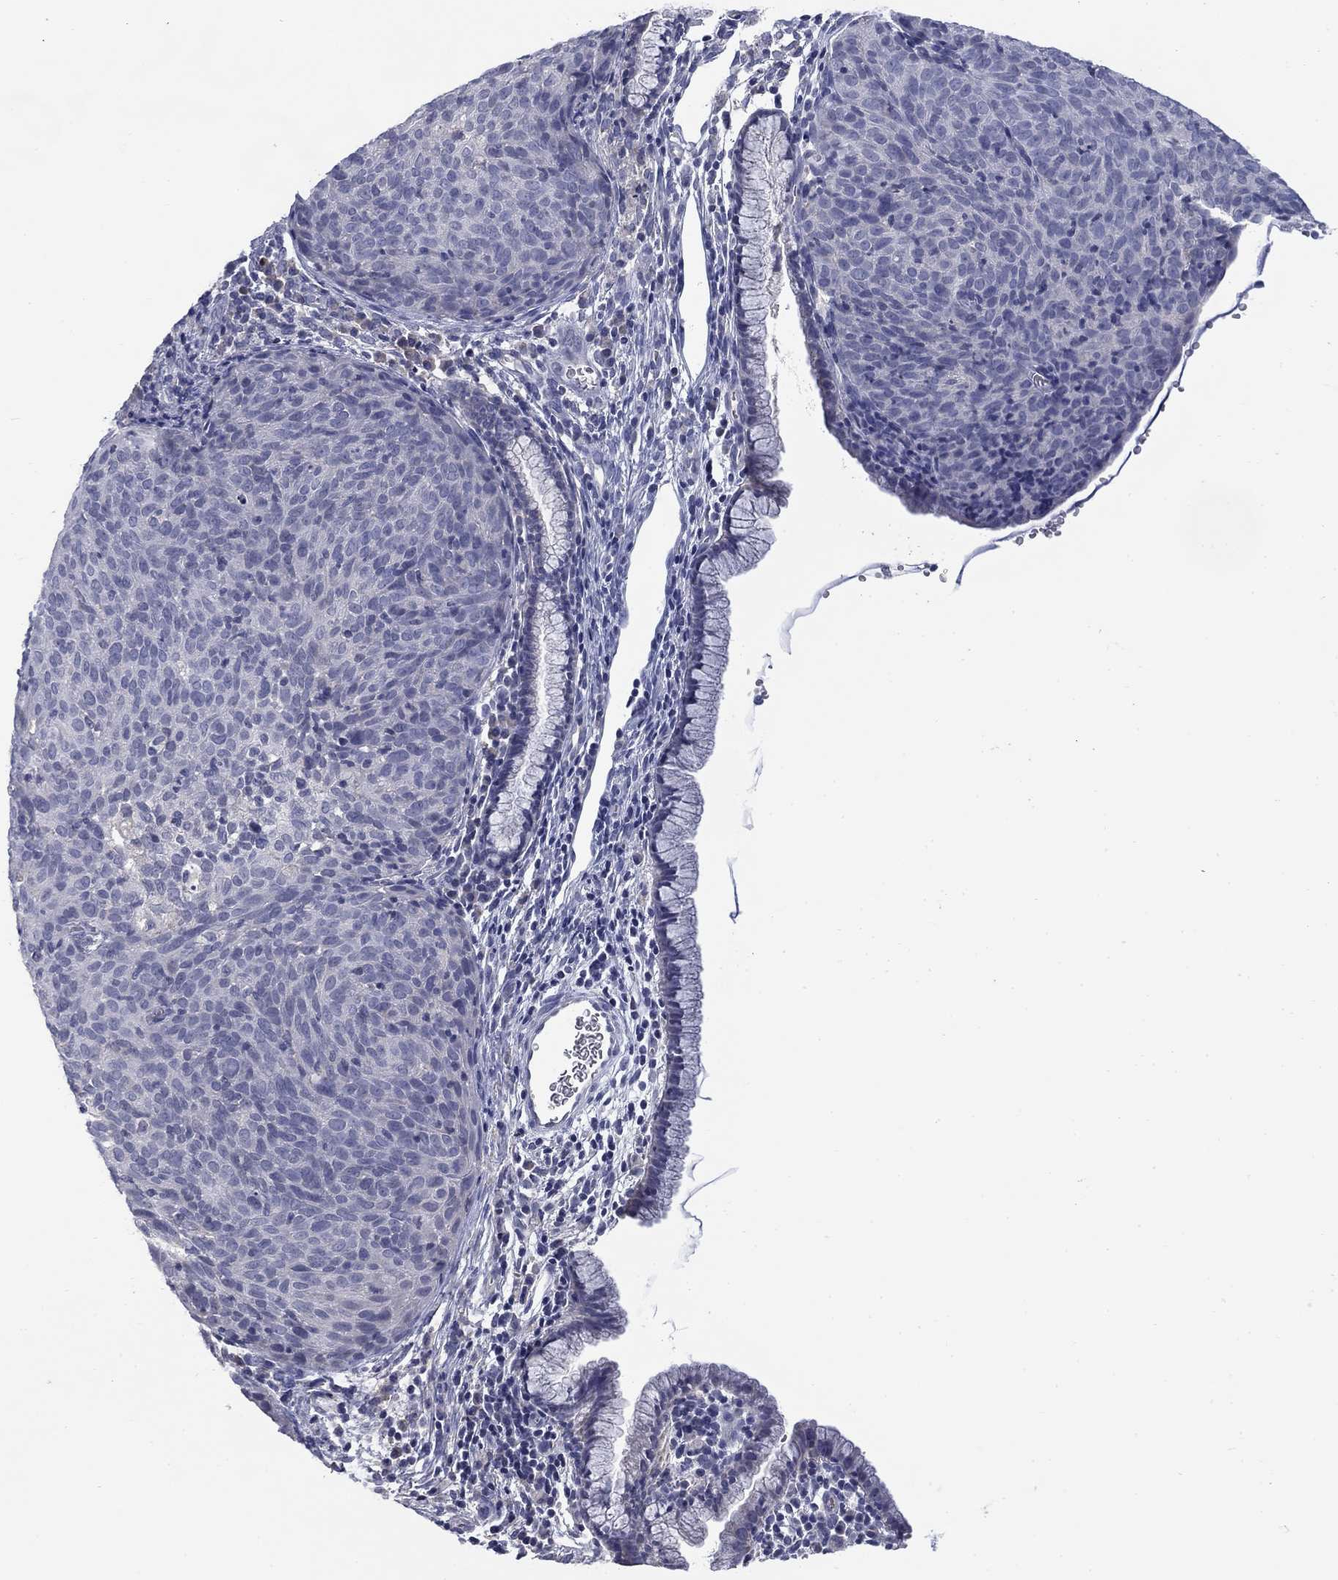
{"staining": {"intensity": "negative", "quantity": "none", "location": "none"}, "tissue": "cervical cancer", "cell_type": "Tumor cells", "image_type": "cancer", "snomed": [{"axis": "morphology", "description": "Squamous cell carcinoma, NOS"}, {"axis": "topography", "description": "Cervix"}], "caption": "This is an immunohistochemistry (IHC) photomicrograph of cervical cancer (squamous cell carcinoma). There is no positivity in tumor cells.", "gene": "FRK", "patient": {"sex": "female", "age": 39}}